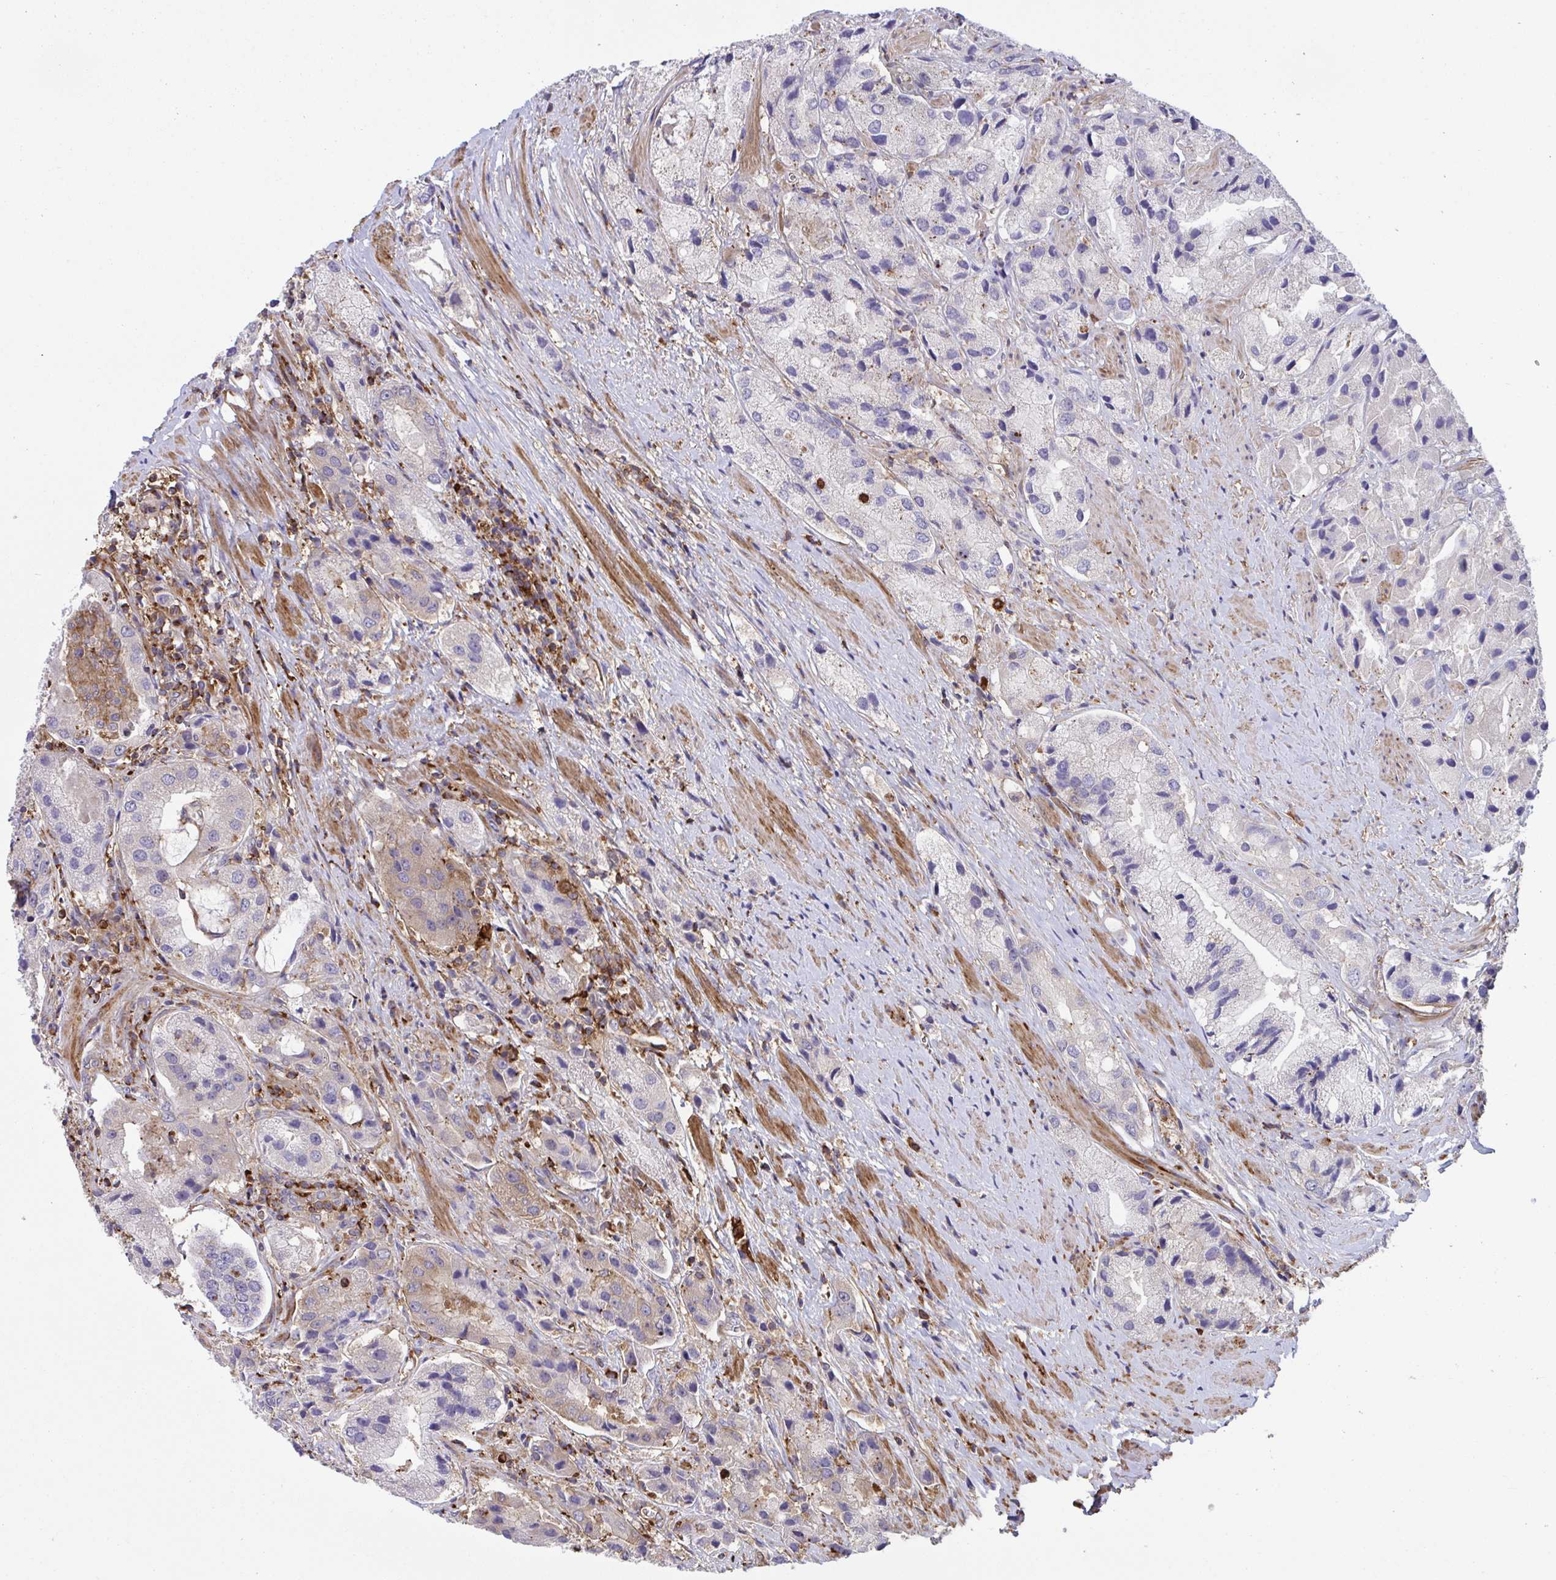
{"staining": {"intensity": "weak", "quantity": "<25%", "location": "cytoplasmic/membranous"}, "tissue": "prostate cancer", "cell_type": "Tumor cells", "image_type": "cancer", "snomed": [{"axis": "morphology", "description": "Adenocarcinoma, Low grade"}, {"axis": "topography", "description": "Prostate"}], "caption": "Immunohistochemical staining of human prostate cancer demonstrates no significant expression in tumor cells.", "gene": "PPIH", "patient": {"sex": "male", "age": 69}}